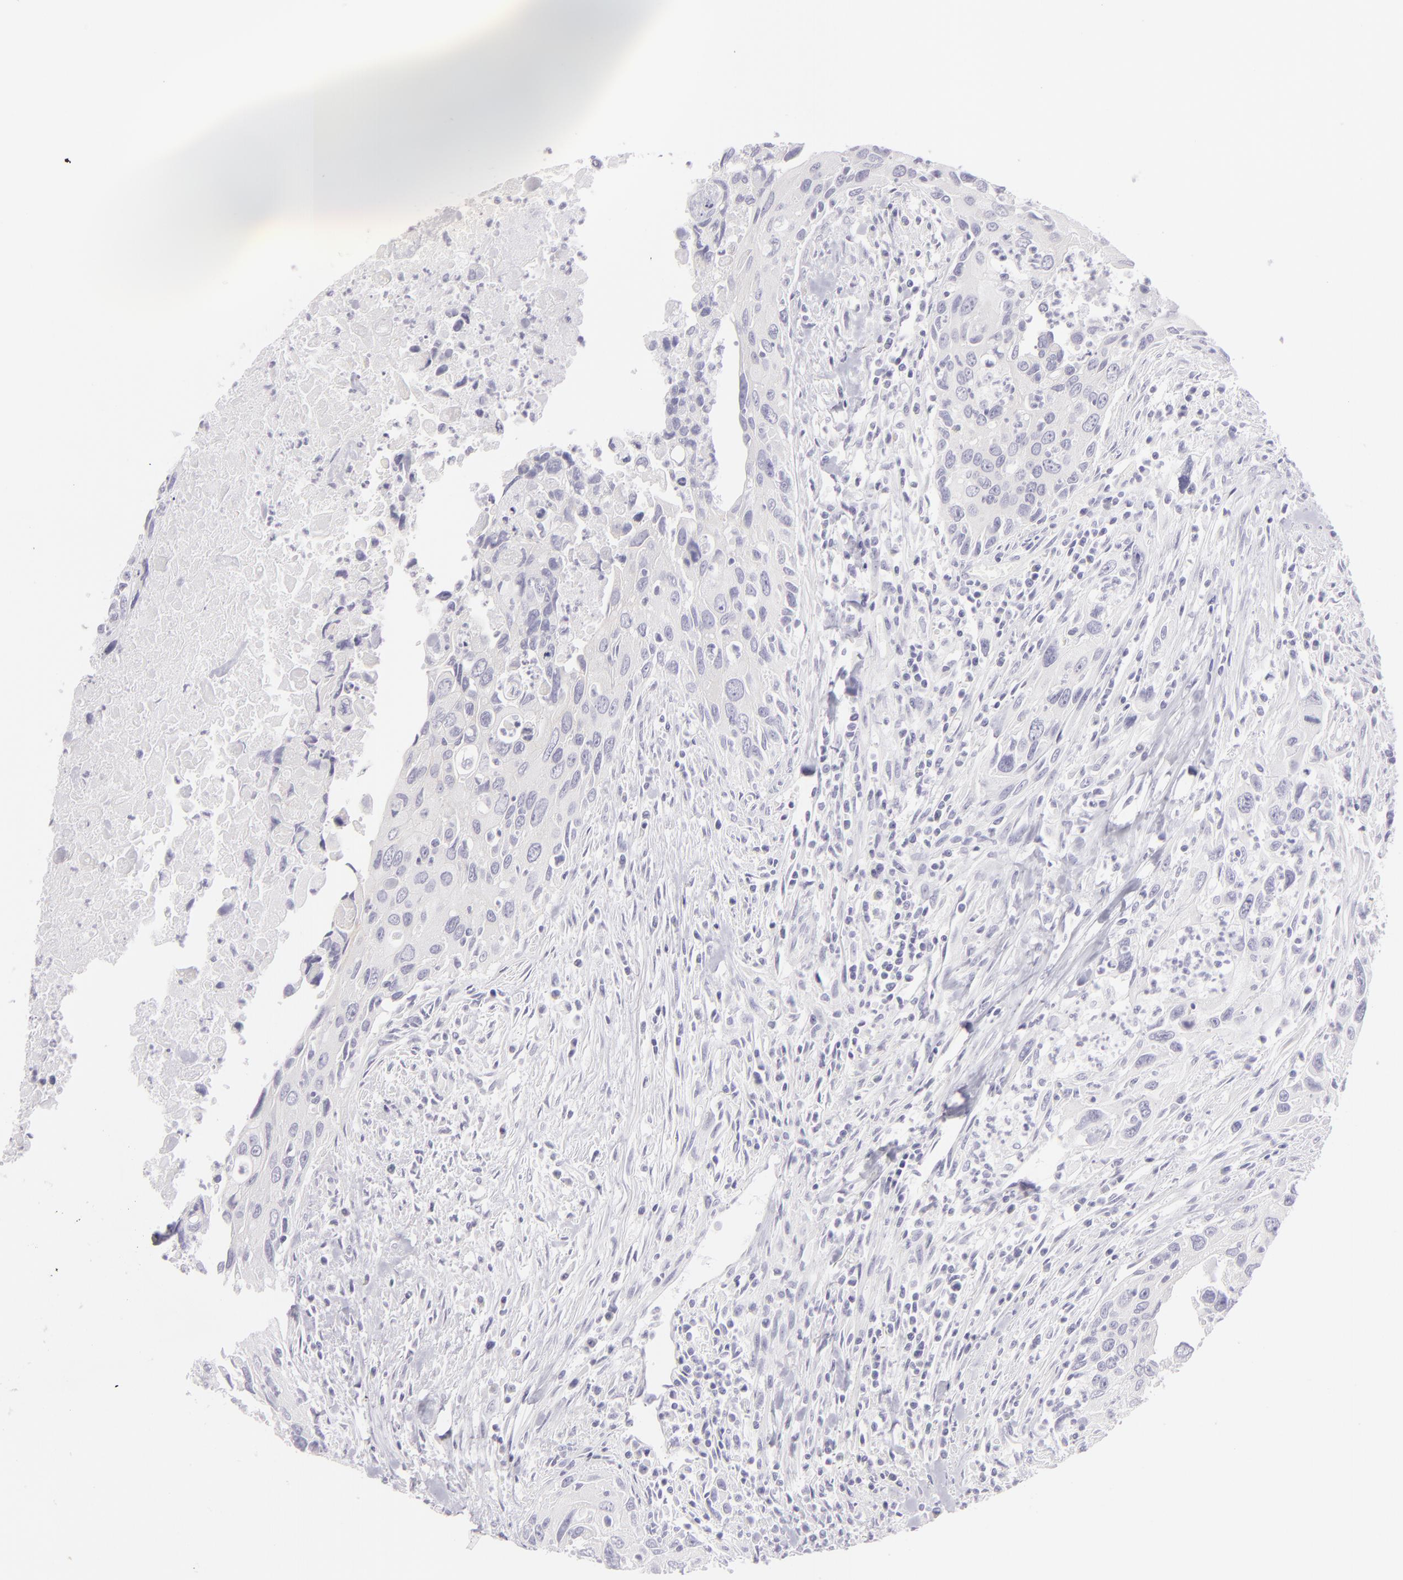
{"staining": {"intensity": "negative", "quantity": "none", "location": "none"}, "tissue": "urothelial cancer", "cell_type": "Tumor cells", "image_type": "cancer", "snomed": [{"axis": "morphology", "description": "Urothelial carcinoma, High grade"}, {"axis": "topography", "description": "Urinary bladder"}], "caption": "The immunohistochemistry photomicrograph has no significant staining in tumor cells of urothelial carcinoma (high-grade) tissue.", "gene": "DLG4", "patient": {"sex": "male", "age": 71}}